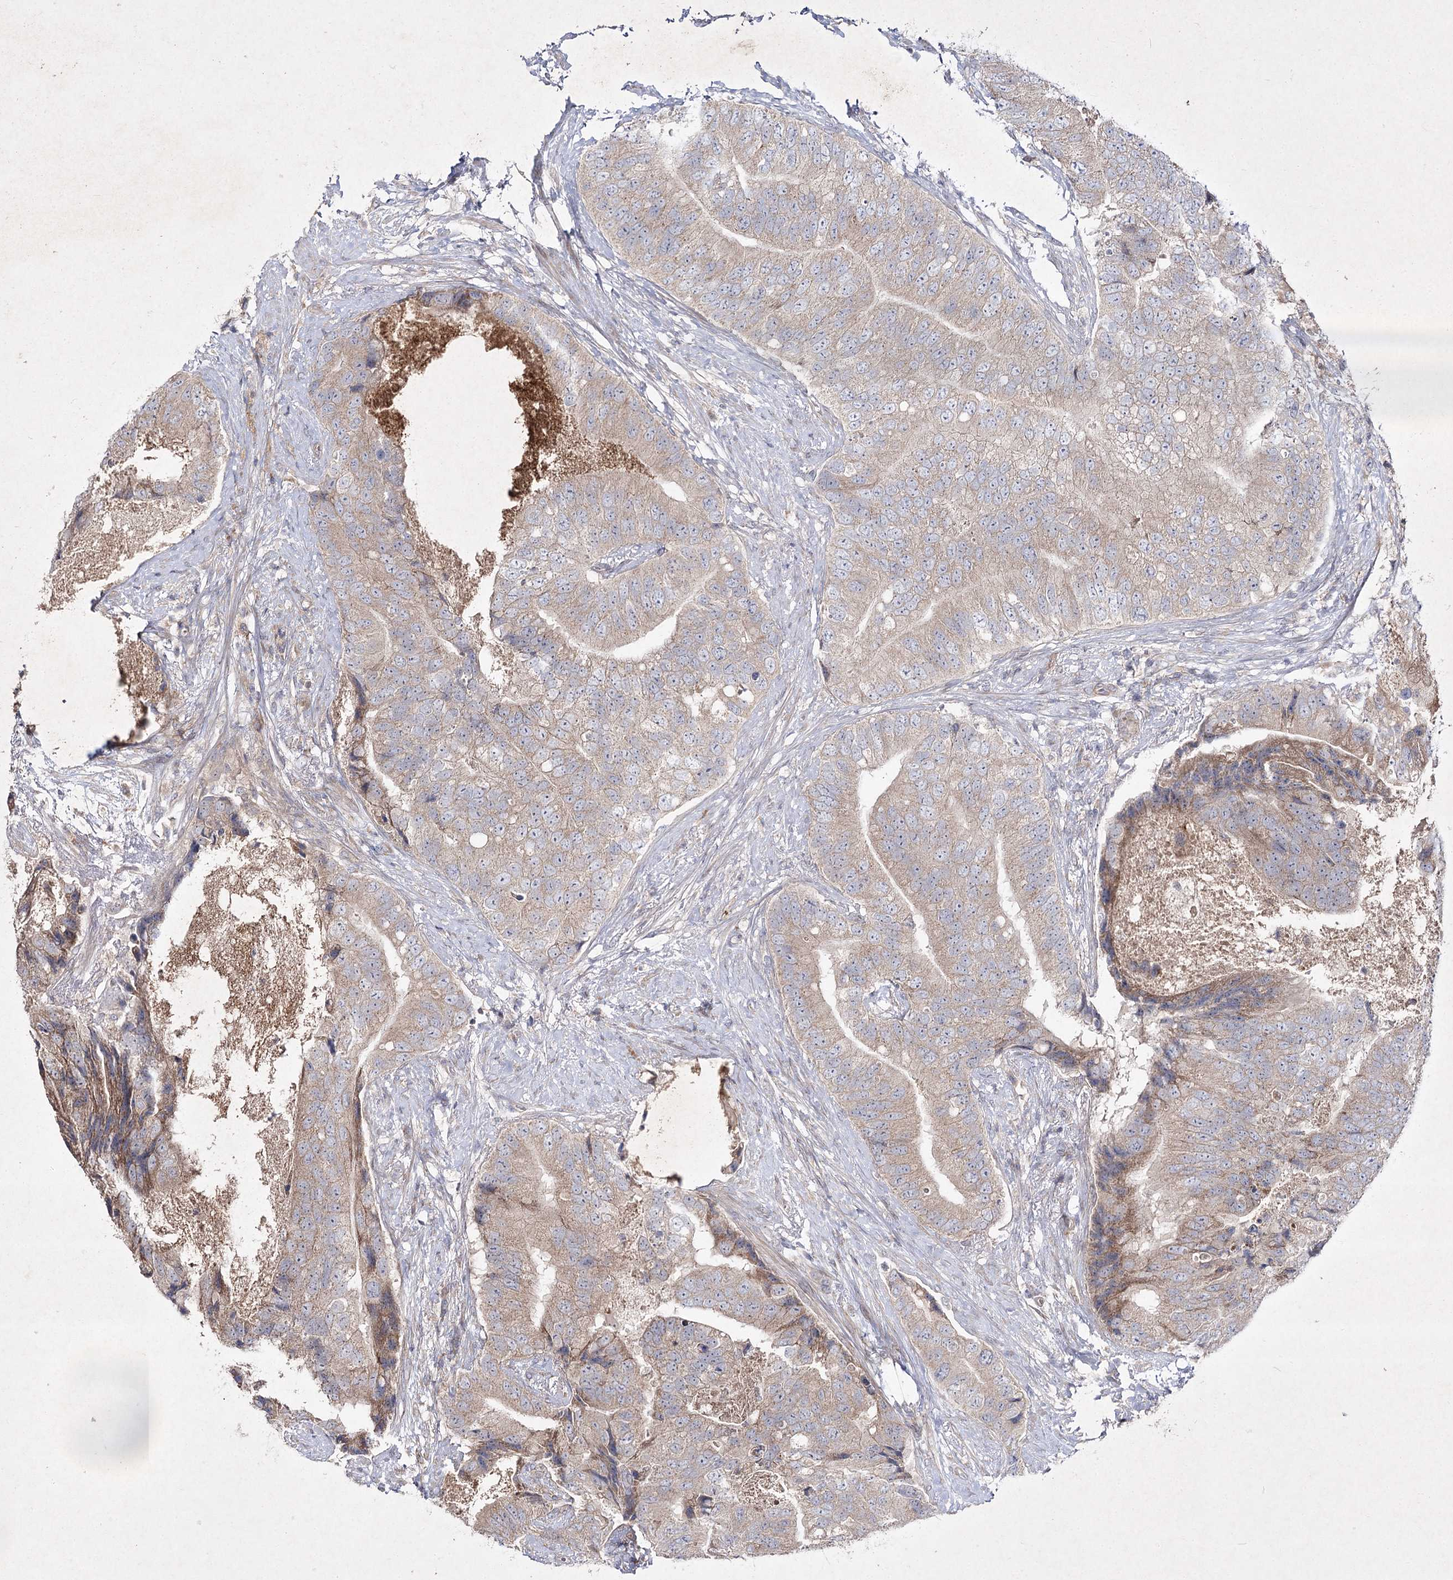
{"staining": {"intensity": "weak", "quantity": ">75%", "location": "cytoplasmic/membranous"}, "tissue": "prostate cancer", "cell_type": "Tumor cells", "image_type": "cancer", "snomed": [{"axis": "morphology", "description": "Adenocarcinoma, High grade"}, {"axis": "topography", "description": "Prostate"}], "caption": "Protein expression by immunohistochemistry (IHC) demonstrates weak cytoplasmic/membranous expression in about >75% of tumor cells in prostate high-grade adenocarcinoma.", "gene": "CIB2", "patient": {"sex": "male", "age": 70}}